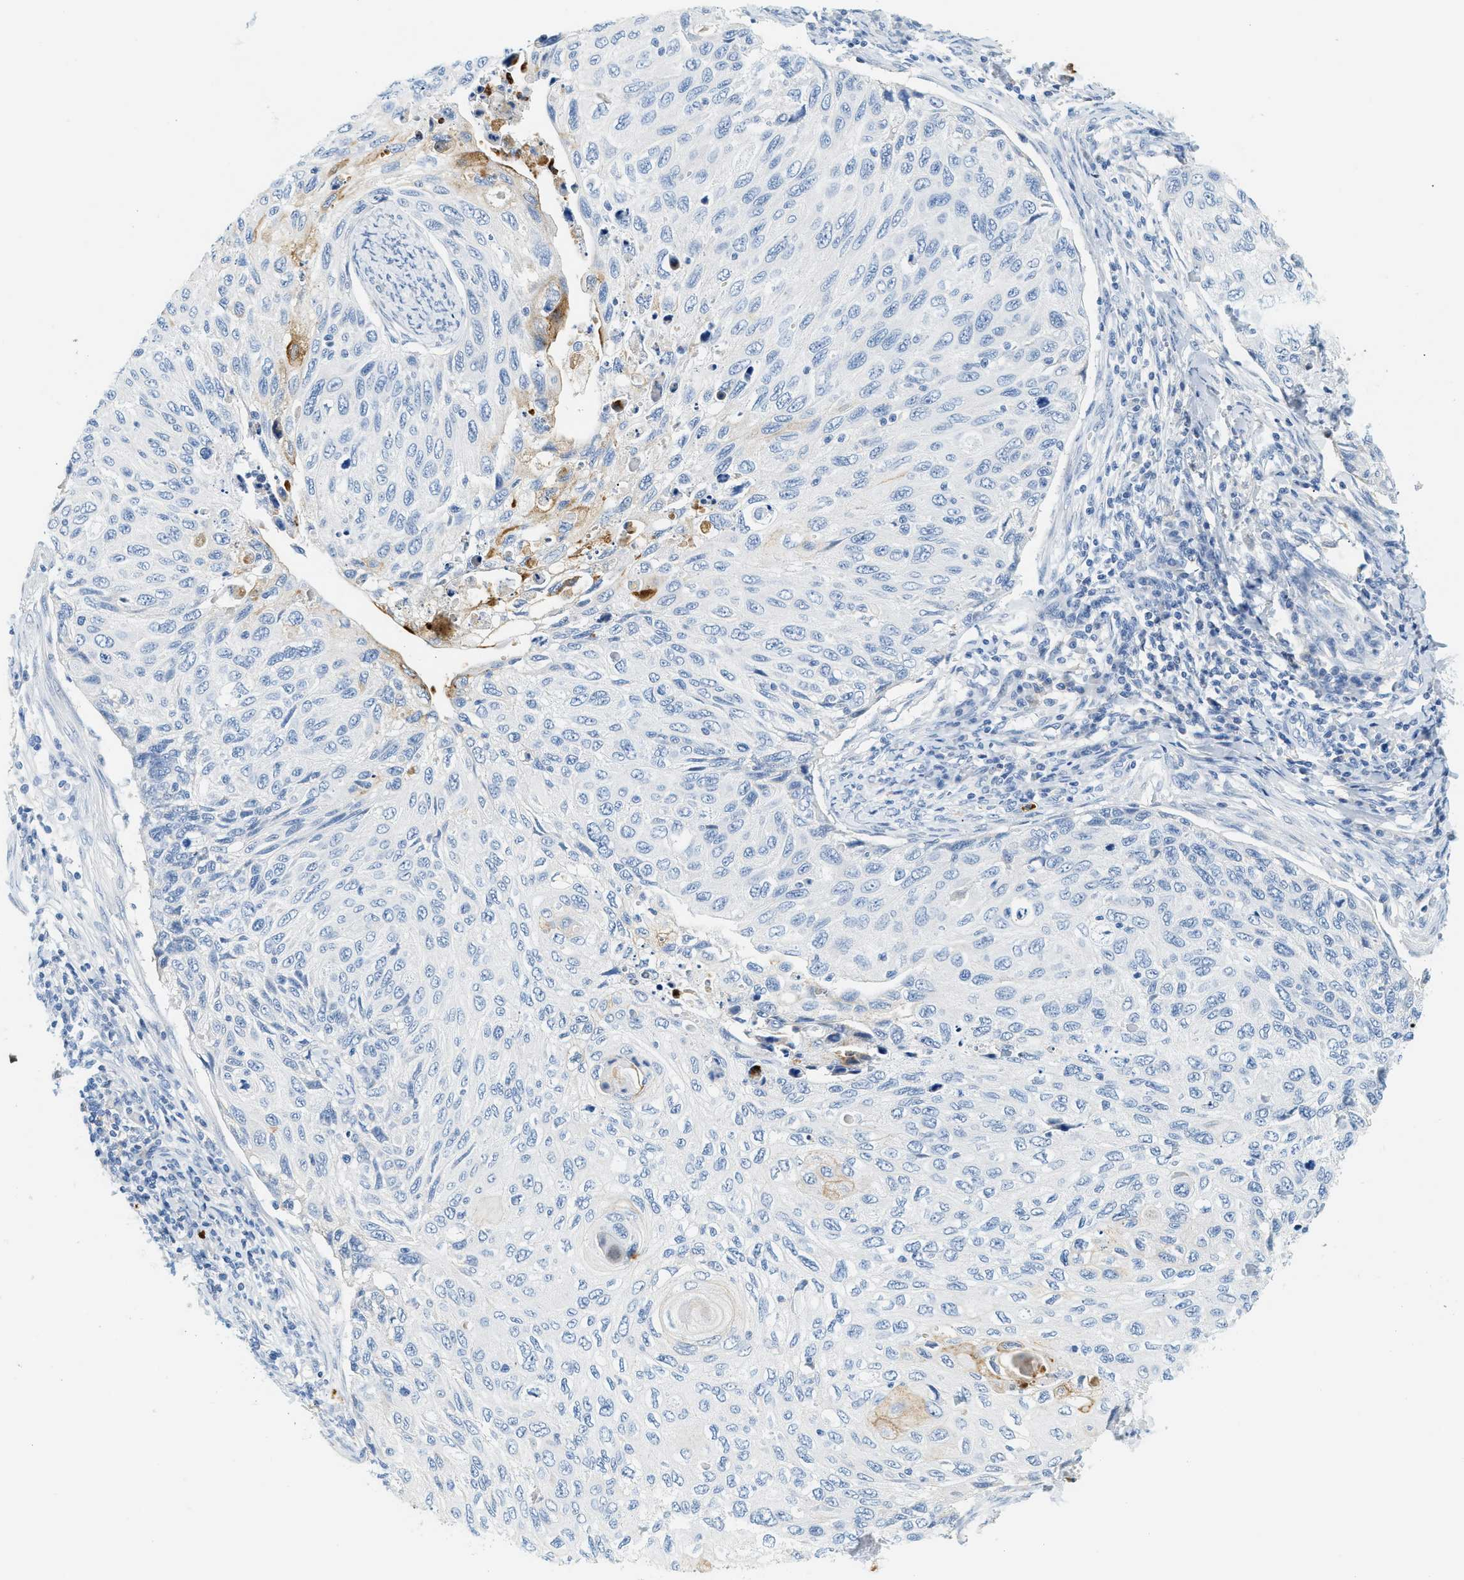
{"staining": {"intensity": "negative", "quantity": "none", "location": "none"}, "tissue": "cervical cancer", "cell_type": "Tumor cells", "image_type": "cancer", "snomed": [{"axis": "morphology", "description": "Squamous cell carcinoma, NOS"}, {"axis": "topography", "description": "Cervix"}], "caption": "Tumor cells show no significant protein positivity in cervical squamous cell carcinoma. (Stains: DAB (3,3'-diaminobenzidine) immunohistochemistry with hematoxylin counter stain, Microscopy: brightfield microscopy at high magnification).", "gene": "LCN2", "patient": {"sex": "female", "age": 70}}